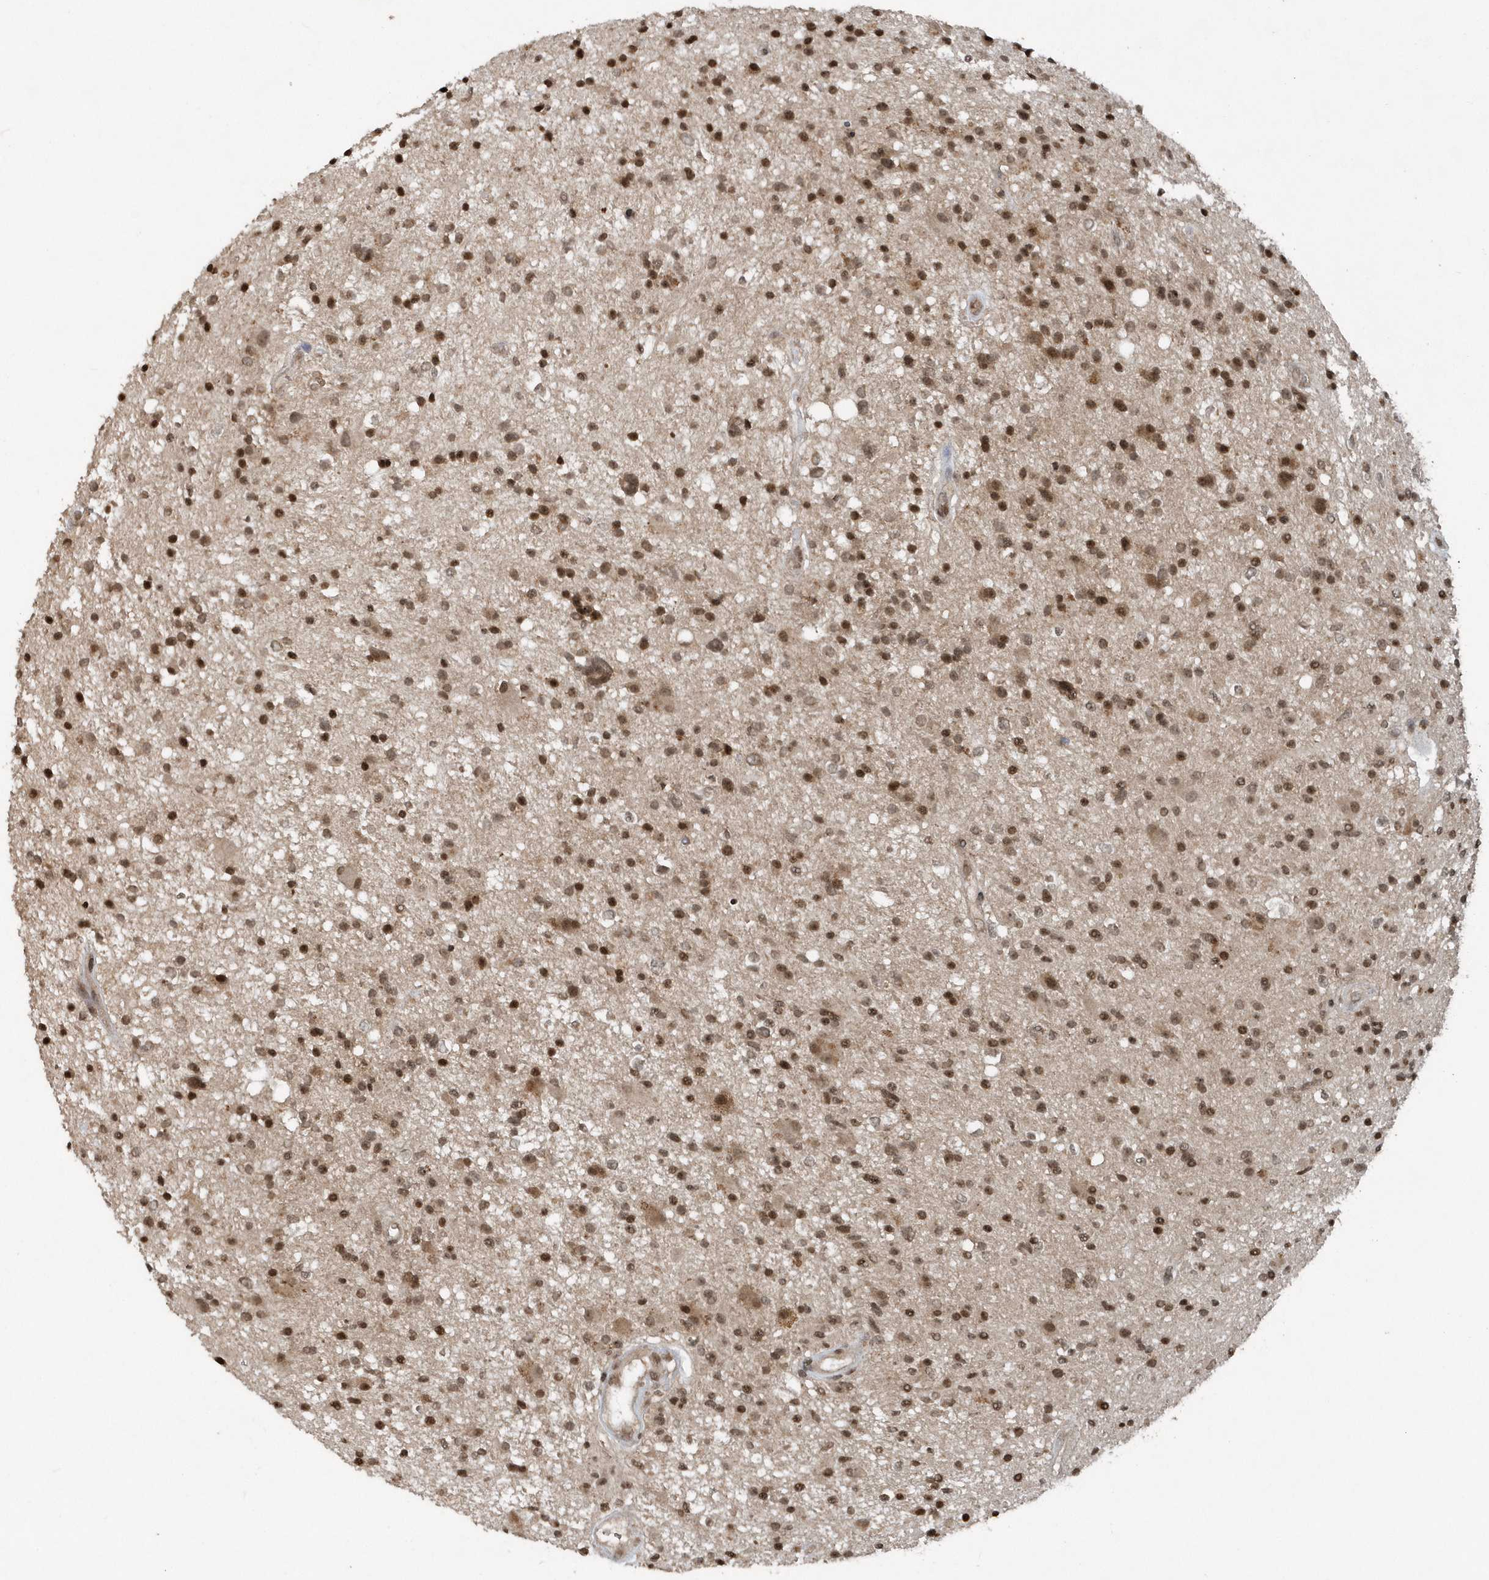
{"staining": {"intensity": "moderate", "quantity": ">75%", "location": "cytoplasmic/membranous,nuclear"}, "tissue": "glioma", "cell_type": "Tumor cells", "image_type": "cancer", "snomed": [{"axis": "morphology", "description": "Glioma, malignant, High grade"}, {"axis": "topography", "description": "Brain"}], "caption": "Moderate cytoplasmic/membranous and nuclear expression for a protein is present in approximately >75% of tumor cells of high-grade glioma (malignant) using IHC.", "gene": "EIF2B1", "patient": {"sex": "male", "age": 33}}